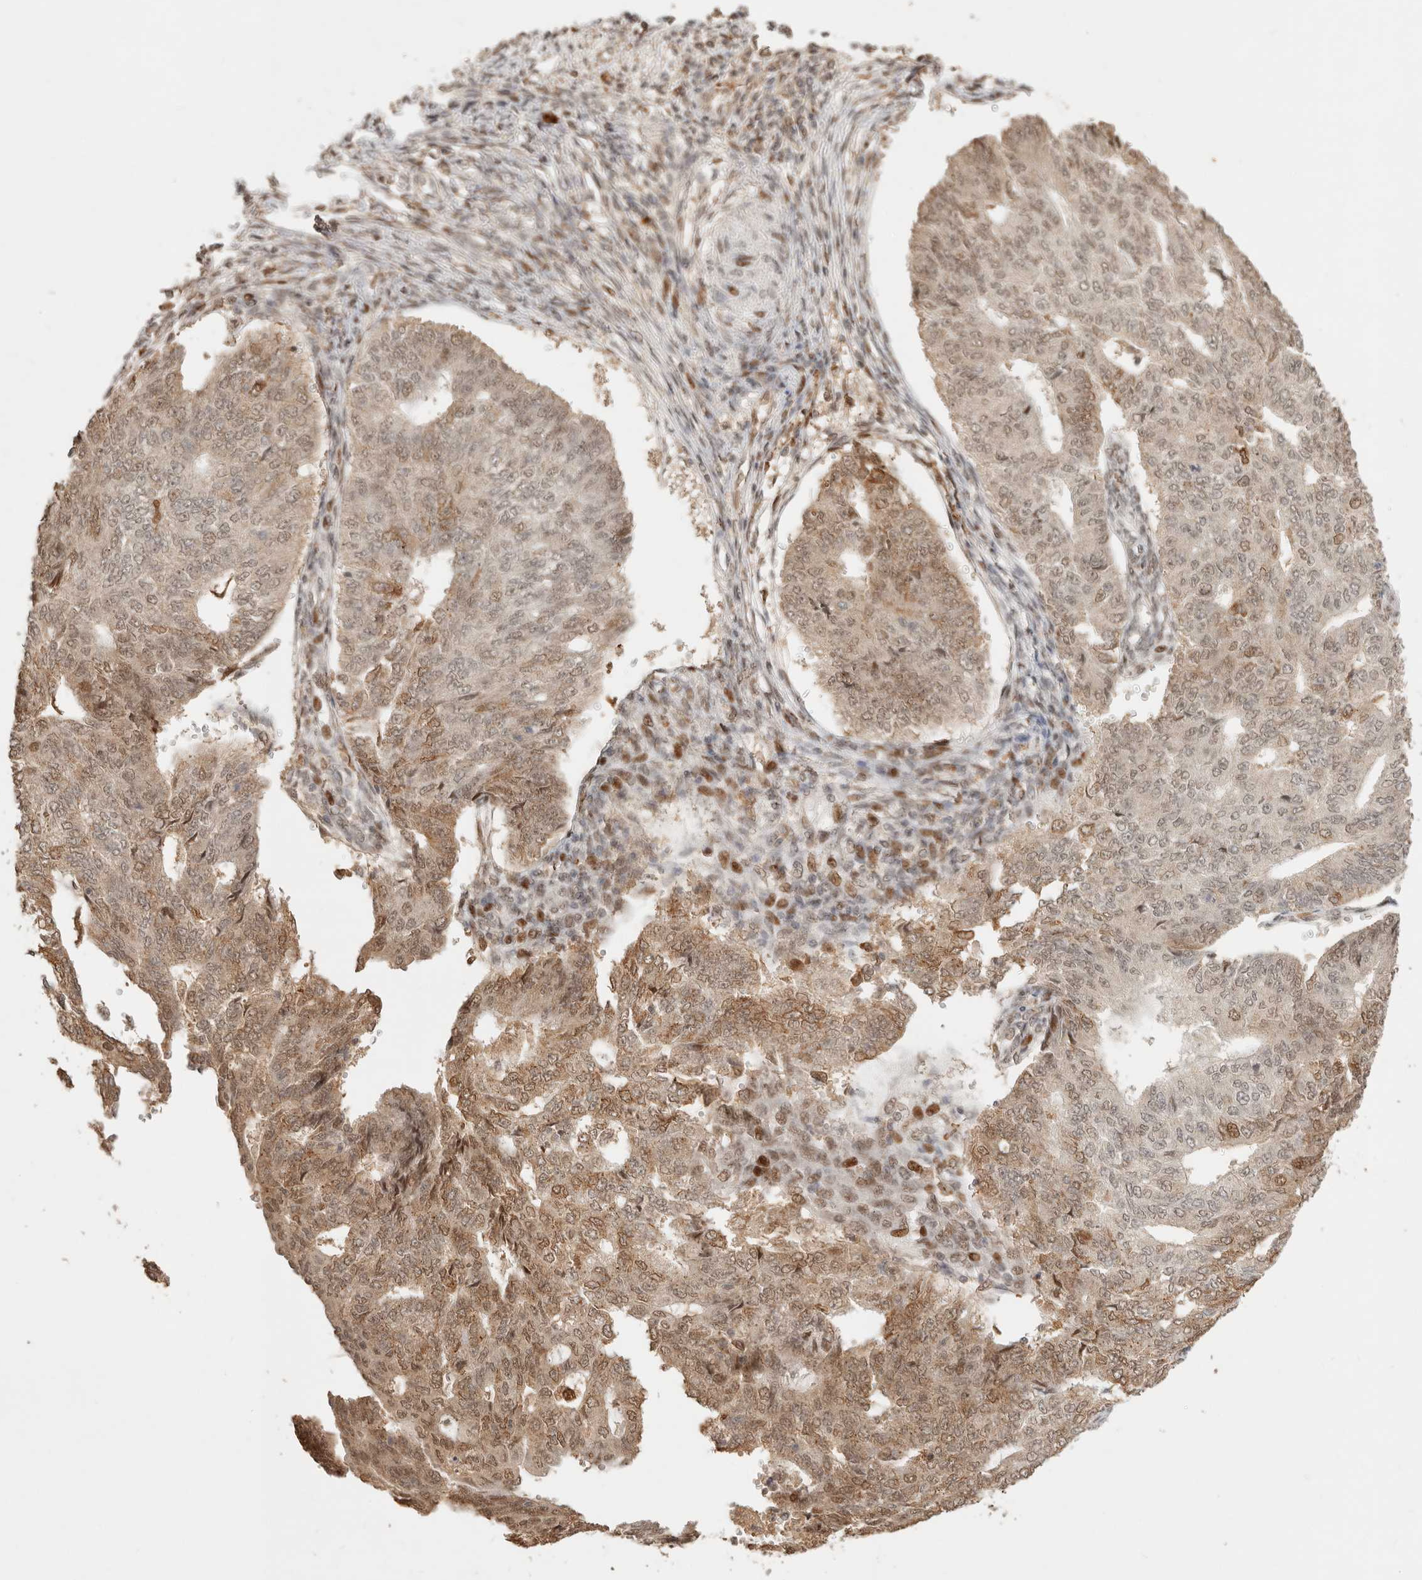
{"staining": {"intensity": "moderate", "quantity": ">75%", "location": "cytoplasmic/membranous,nuclear"}, "tissue": "endometrial cancer", "cell_type": "Tumor cells", "image_type": "cancer", "snomed": [{"axis": "morphology", "description": "Adenocarcinoma, NOS"}, {"axis": "topography", "description": "Endometrium"}], "caption": "Immunohistochemistry (DAB (3,3'-diaminobenzidine)) staining of human endometrial cancer (adenocarcinoma) shows moderate cytoplasmic/membranous and nuclear protein expression in about >75% of tumor cells.", "gene": "NPAS2", "patient": {"sex": "female", "age": 32}}